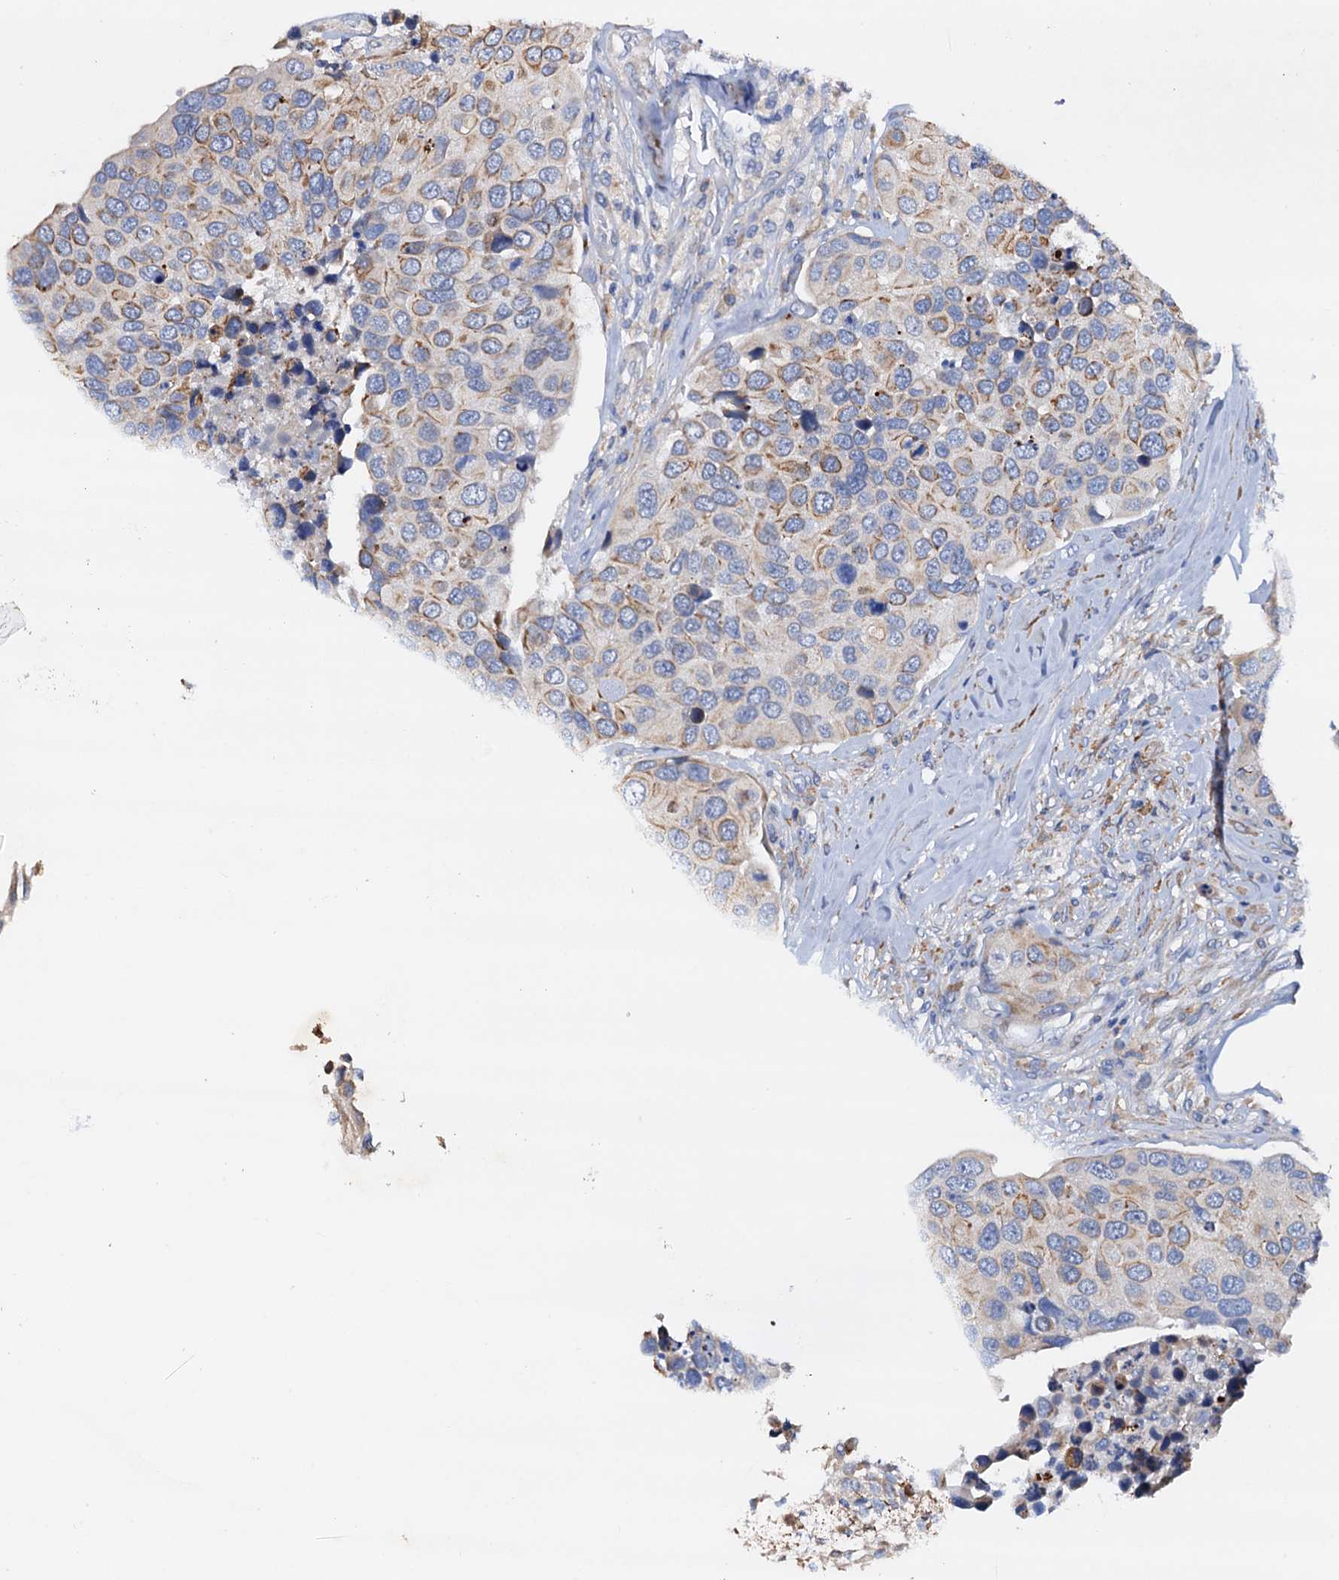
{"staining": {"intensity": "weak", "quantity": "25%-75%", "location": "cytoplasmic/membranous"}, "tissue": "urothelial cancer", "cell_type": "Tumor cells", "image_type": "cancer", "snomed": [{"axis": "morphology", "description": "Urothelial carcinoma, High grade"}, {"axis": "topography", "description": "Urinary bladder"}], "caption": "Weak cytoplasmic/membranous expression for a protein is appreciated in about 25%-75% of tumor cells of high-grade urothelial carcinoma using immunohistochemistry (IHC).", "gene": "RASSF9", "patient": {"sex": "male", "age": 74}}